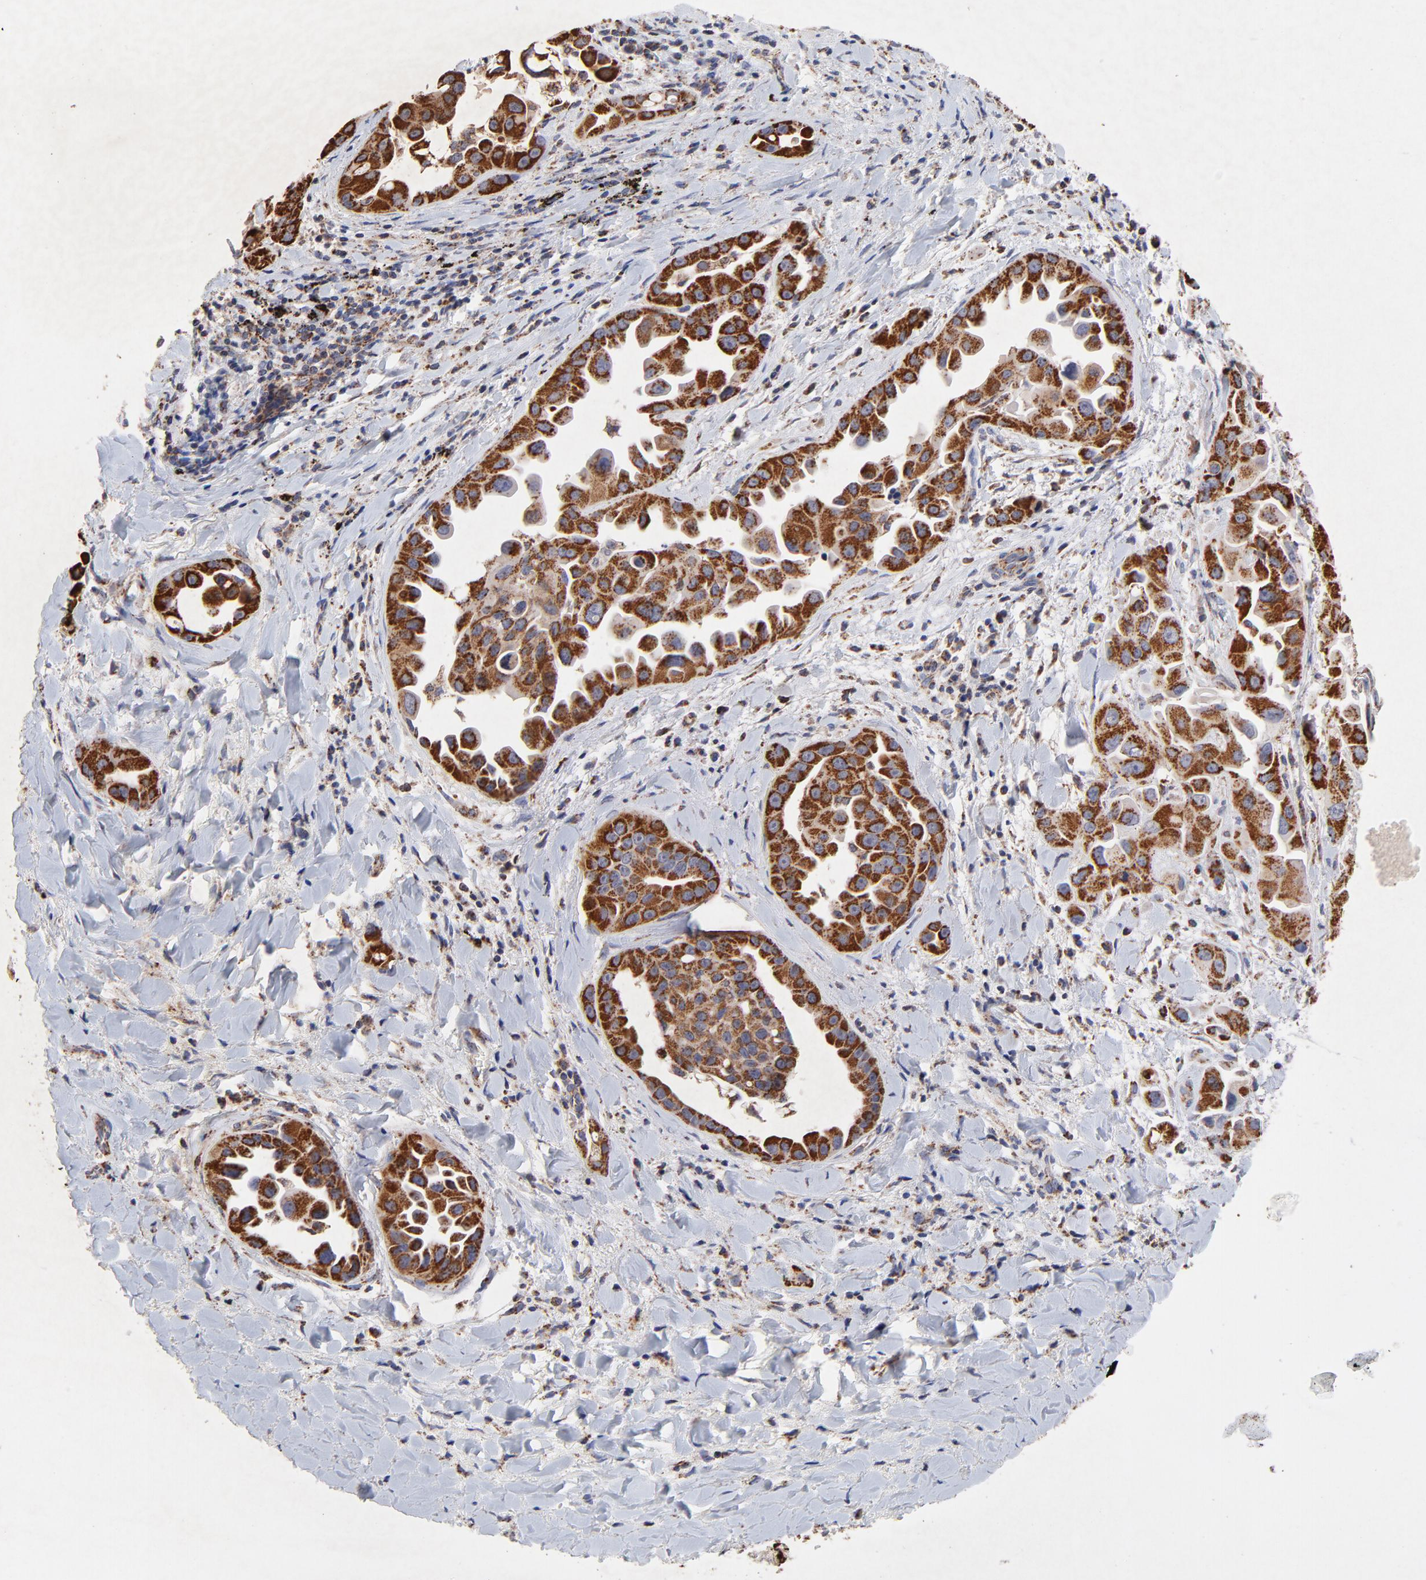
{"staining": {"intensity": "strong", "quantity": ">75%", "location": "cytoplasmic/membranous"}, "tissue": "lung cancer", "cell_type": "Tumor cells", "image_type": "cancer", "snomed": [{"axis": "morphology", "description": "Normal tissue, NOS"}, {"axis": "morphology", "description": "Adenocarcinoma, NOS"}, {"axis": "topography", "description": "Bronchus"}], "caption": "Lung cancer (adenocarcinoma) was stained to show a protein in brown. There is high levels of strong cytoplasmic/membranous positivity in approximately >75% of tumor cells. The protein is stained brown, and the nuclei are stained in blue (DAB (3,3'-diaminobenzidine) IHC with brightfield microscopy, high magnification).", "gene": "SSBP1", "patient": {"sex": "male", "age": 68}}